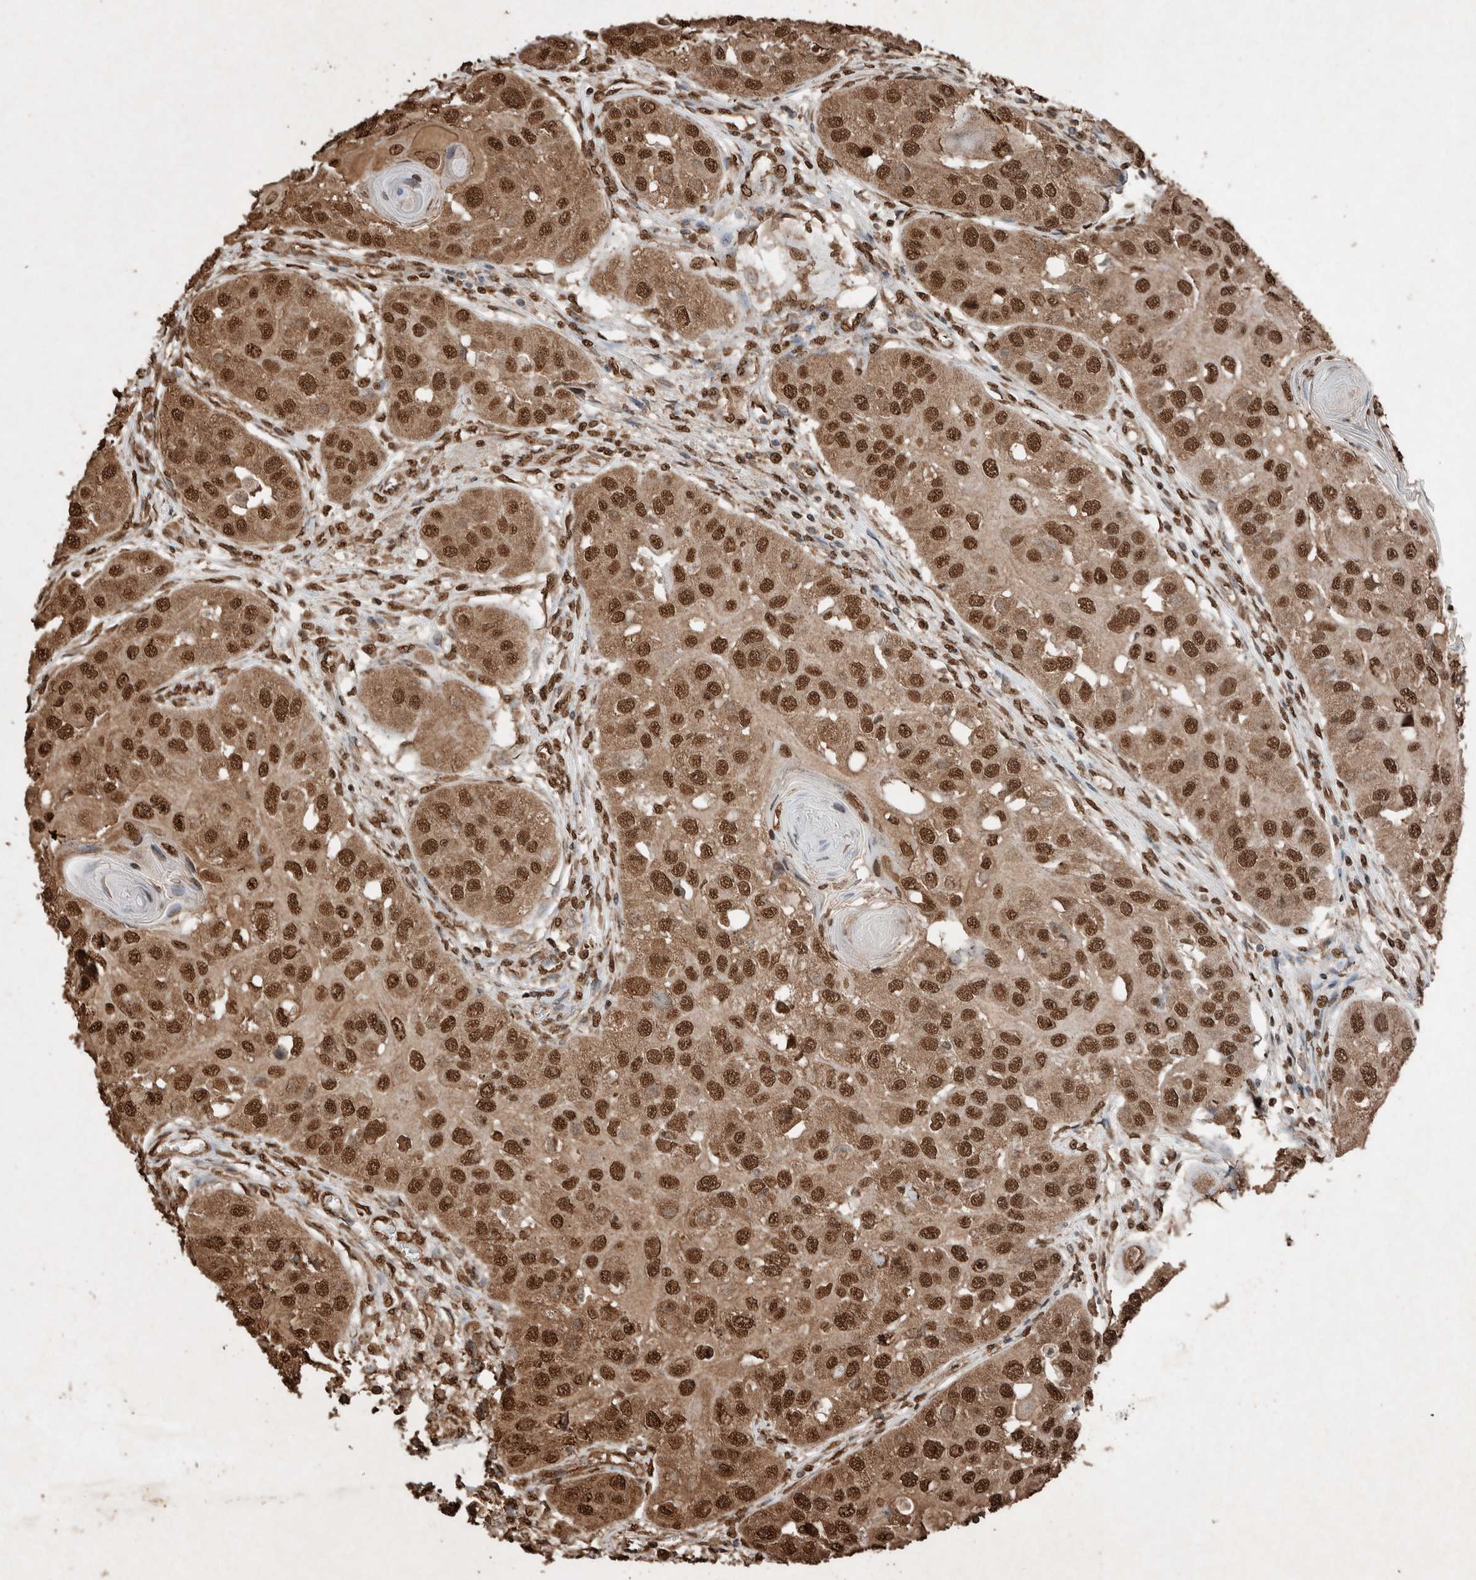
{"staining": {"intensity": "strong", "quantity": ">75%", "location": "cytoplasmic/membranous,nuclear"}, "tissue": "head and neck cancer", "cell_type": "Tumor cells", "image_type": "cancer", "snomed": [{"axis": "morphology", "description": "Normal tissue, NOS"}, {"axis": "morphology", "description": "Squamous cell carcinoma, NOS"}, {"axis": "topography", "description": "Skeletal muscle"}, {"axis": "topography", "description": "Head-Neck"}], "caption": "This is an image of immunohistochemistry staining of head and neck squamous cell carcinoma, which shows strong expression in the cytoplasmic/membranous and nuclear of tumor cells.", "gene": "FSTL3", "patient": {"sex": "male", "age": 51}}